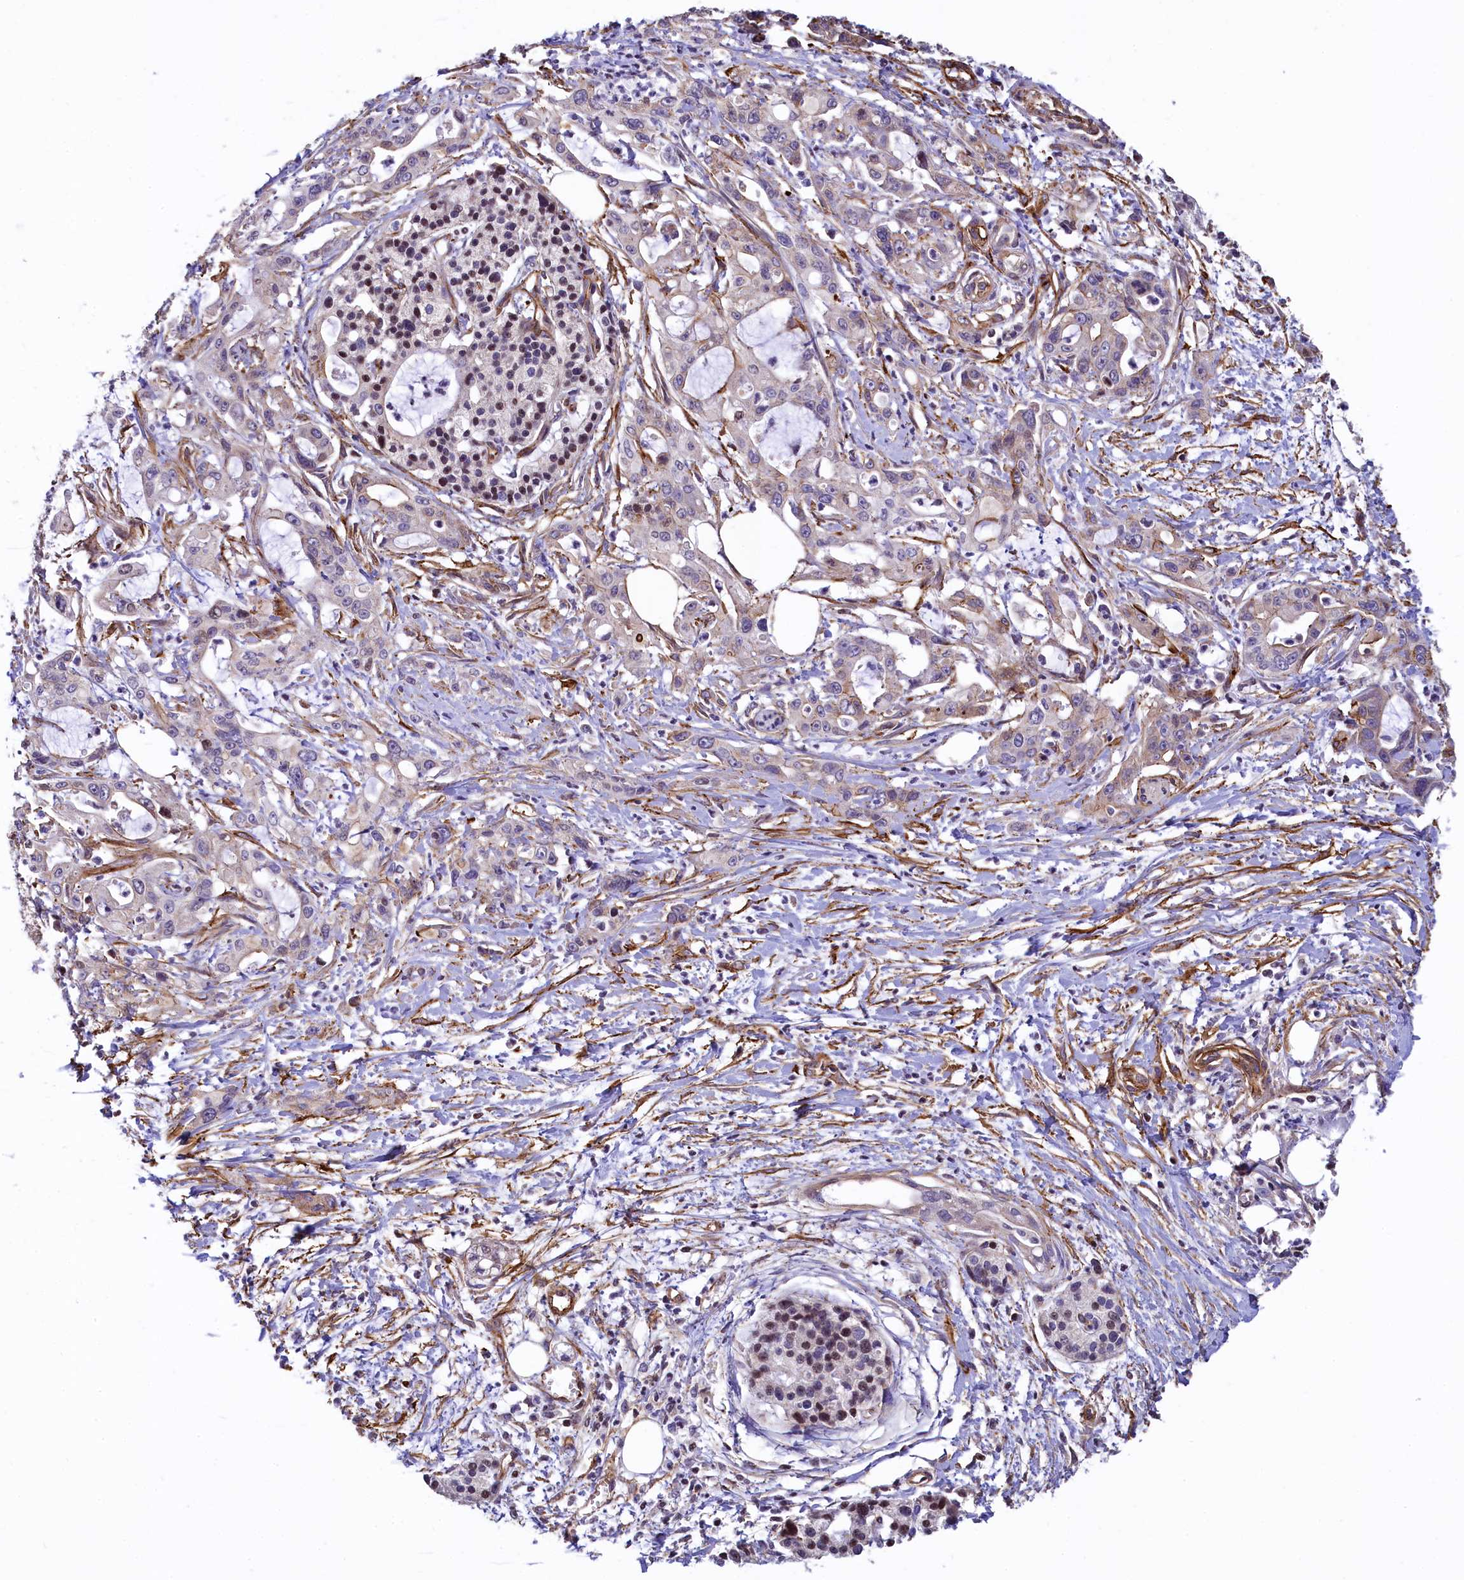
{"staining": {"intensity": "negative", "quantity": "none", "location": "none"}, "tissue": "pancreatic cancer", "cell_type": "Tumor cells", "image_type": "cancer", "snomed": [{"axis": "morphology", "description": "Adenocarcinoma, NOS"}, {"axis": "topography", "description": "Pancreas"}], "caption": "Photomicrograph shows no significant protein staining in tumor cells of pancreatic adenocarcinoma.", "gene": "ZNF2", "patient": {"sex": "male", "age": 68}}